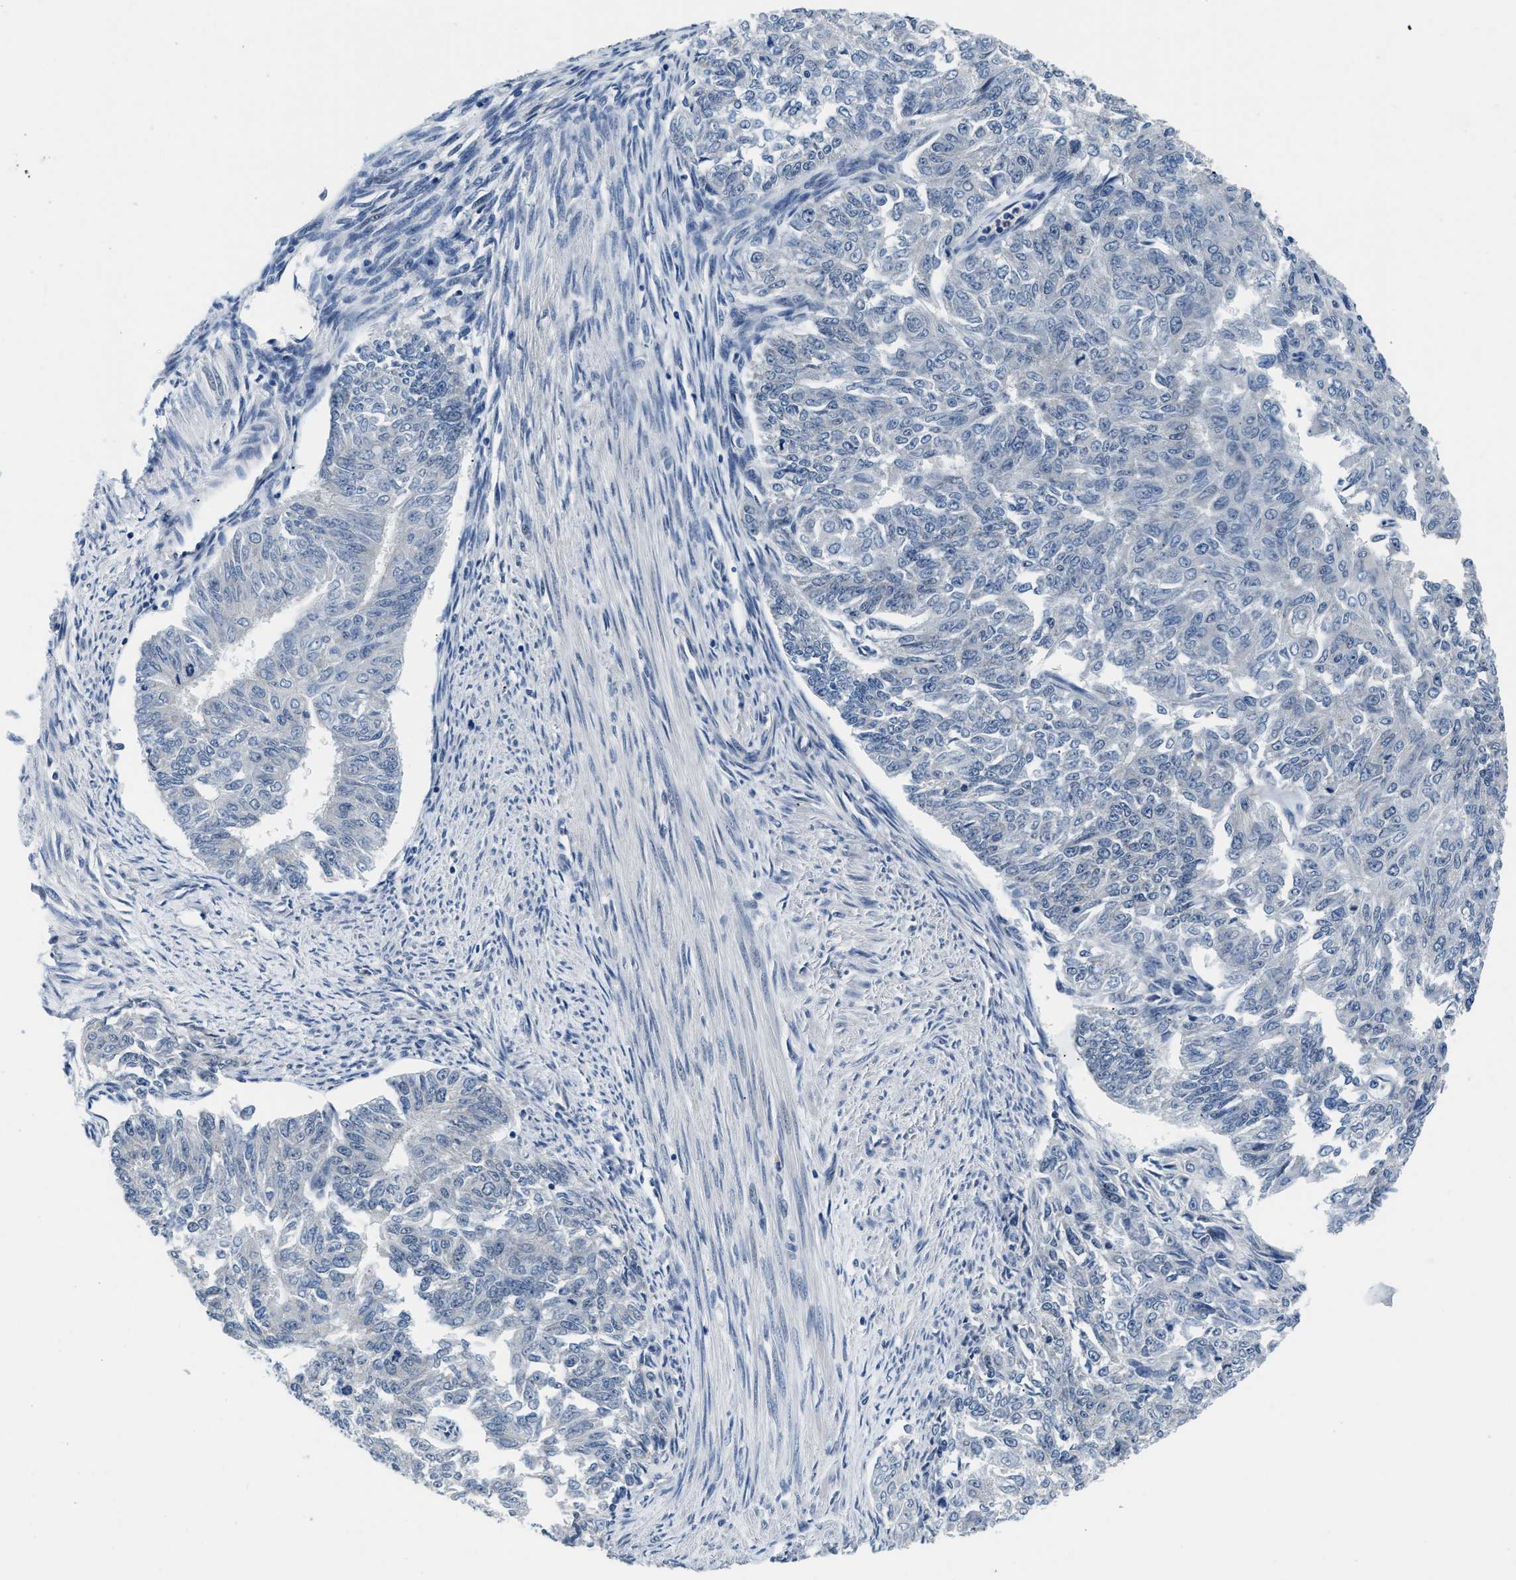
{"staining": {"intensity": "negative", "quantity": "none", "location": "none"}, "tissue": "endometrial cancer", "cell_type": "Tumor cells", "image_type": "cancer", "snomed": [{"axis": "morphology", "description": "Adenocarcinoma, NOS"}, {"axis": "topography", "description": "Endometrium"}], "caption": "An immunohistochemistry (IHC) histopathology image of adenocarcinoma (endometrial) is shown. There is no staining in tumor cells of adenocarcinoma (endometrial).", "gene": "SMAD4", "patient": {"sex": "female", "age": 32}}